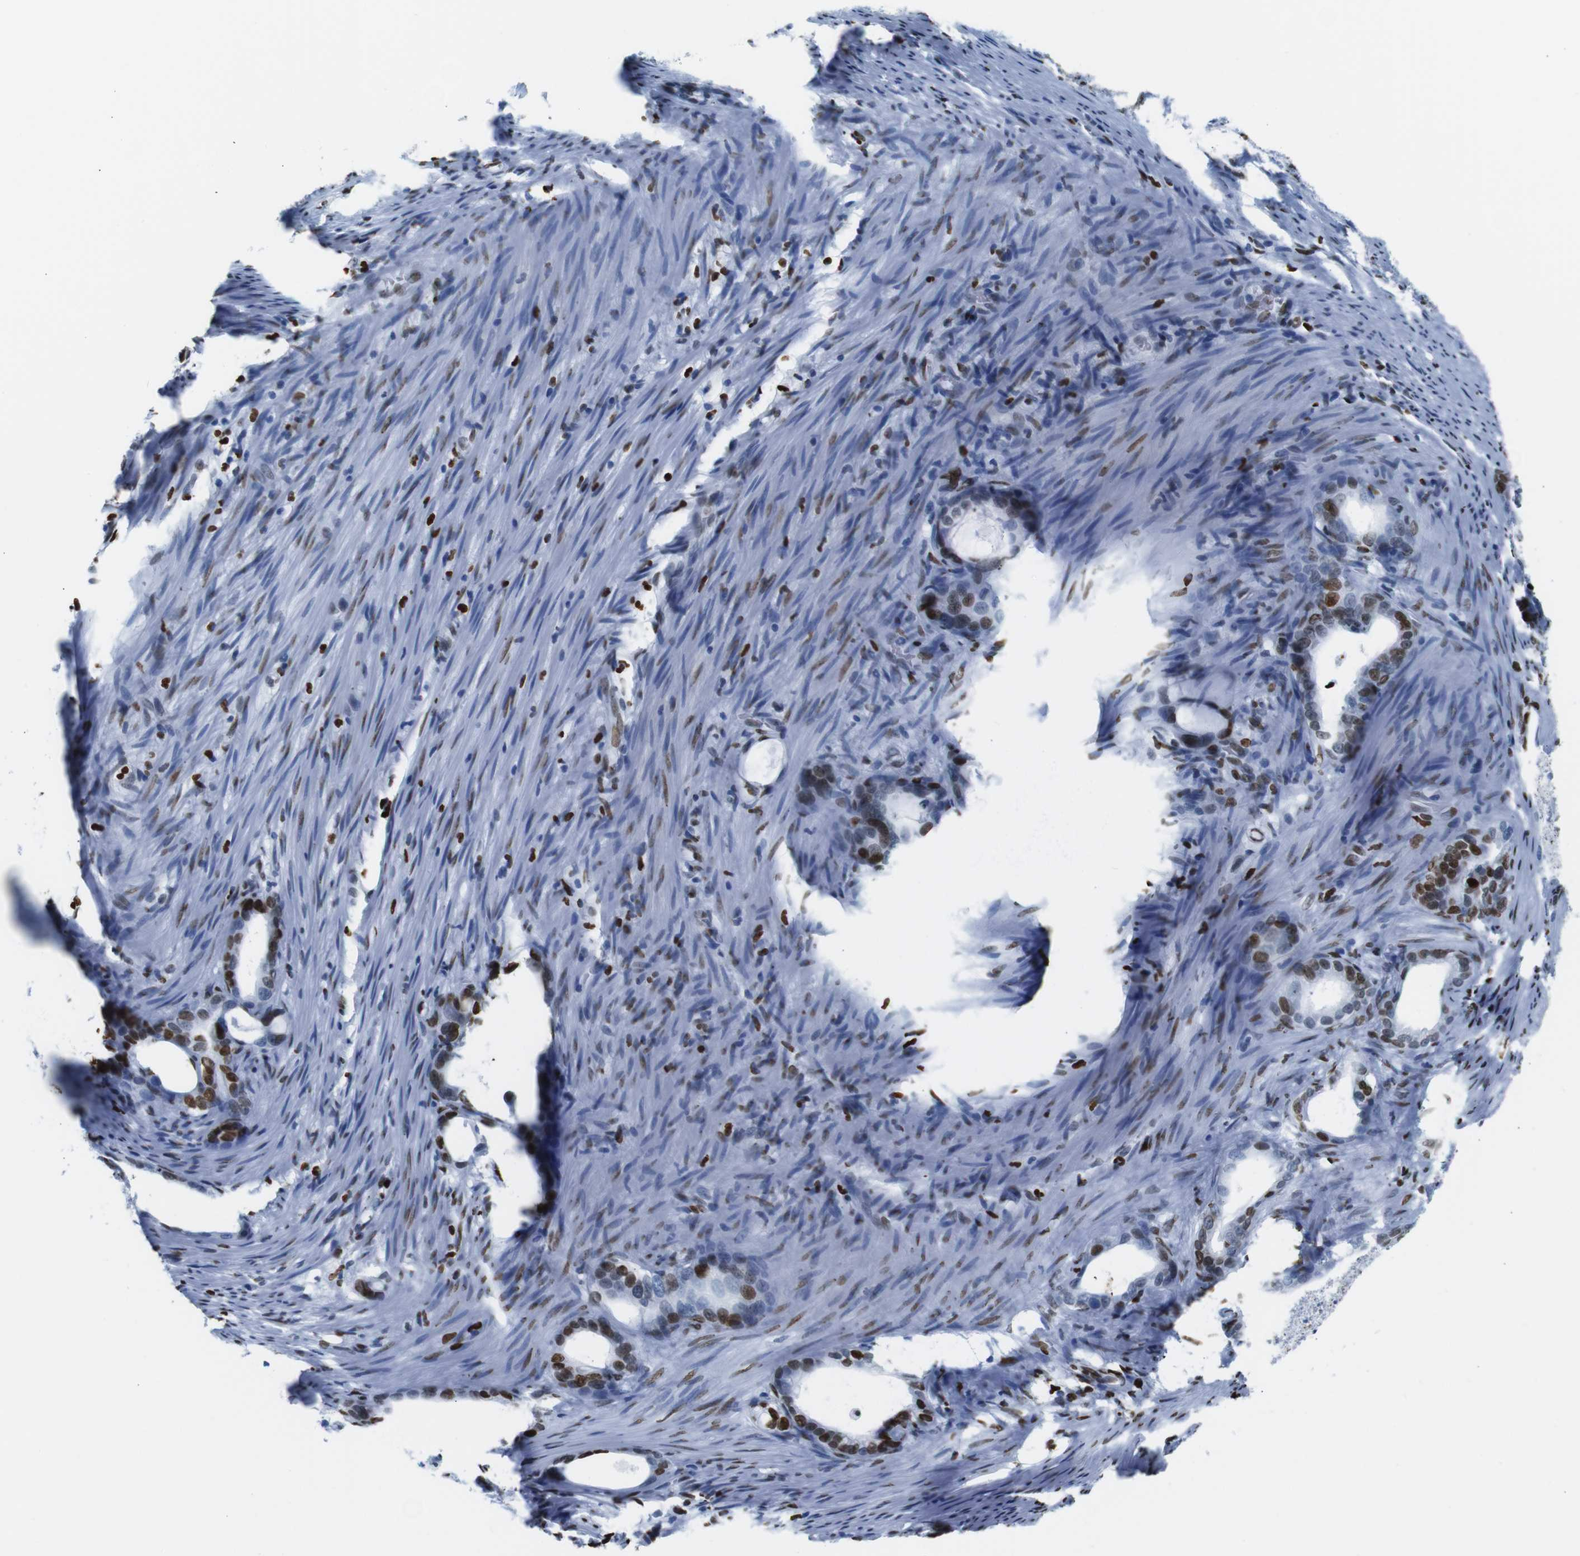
{"staining": {"intensity": "strong", "quantity": ">75%", "location": "nuclear"}, "tissue": "stomach cancer", "cell_type": "Tumor cells", "image_type": "cancer", "snomed": [{"axis": "morphology", "description": "Adenocarcinoma, NOS"}, {"axis": "topography", "description": "Stomach"}], "caption": "High-magnification brightfield microscopy of stomach adenocarcinoma stained with DAB (brown) and counterstained with hematoxylin (blue). tumor cells exhibit strong nuclear expression is appreciated in approximately>75% of cells.", "gene": "NPIPB15", "patient": {"sex": "female", "age": 75}}